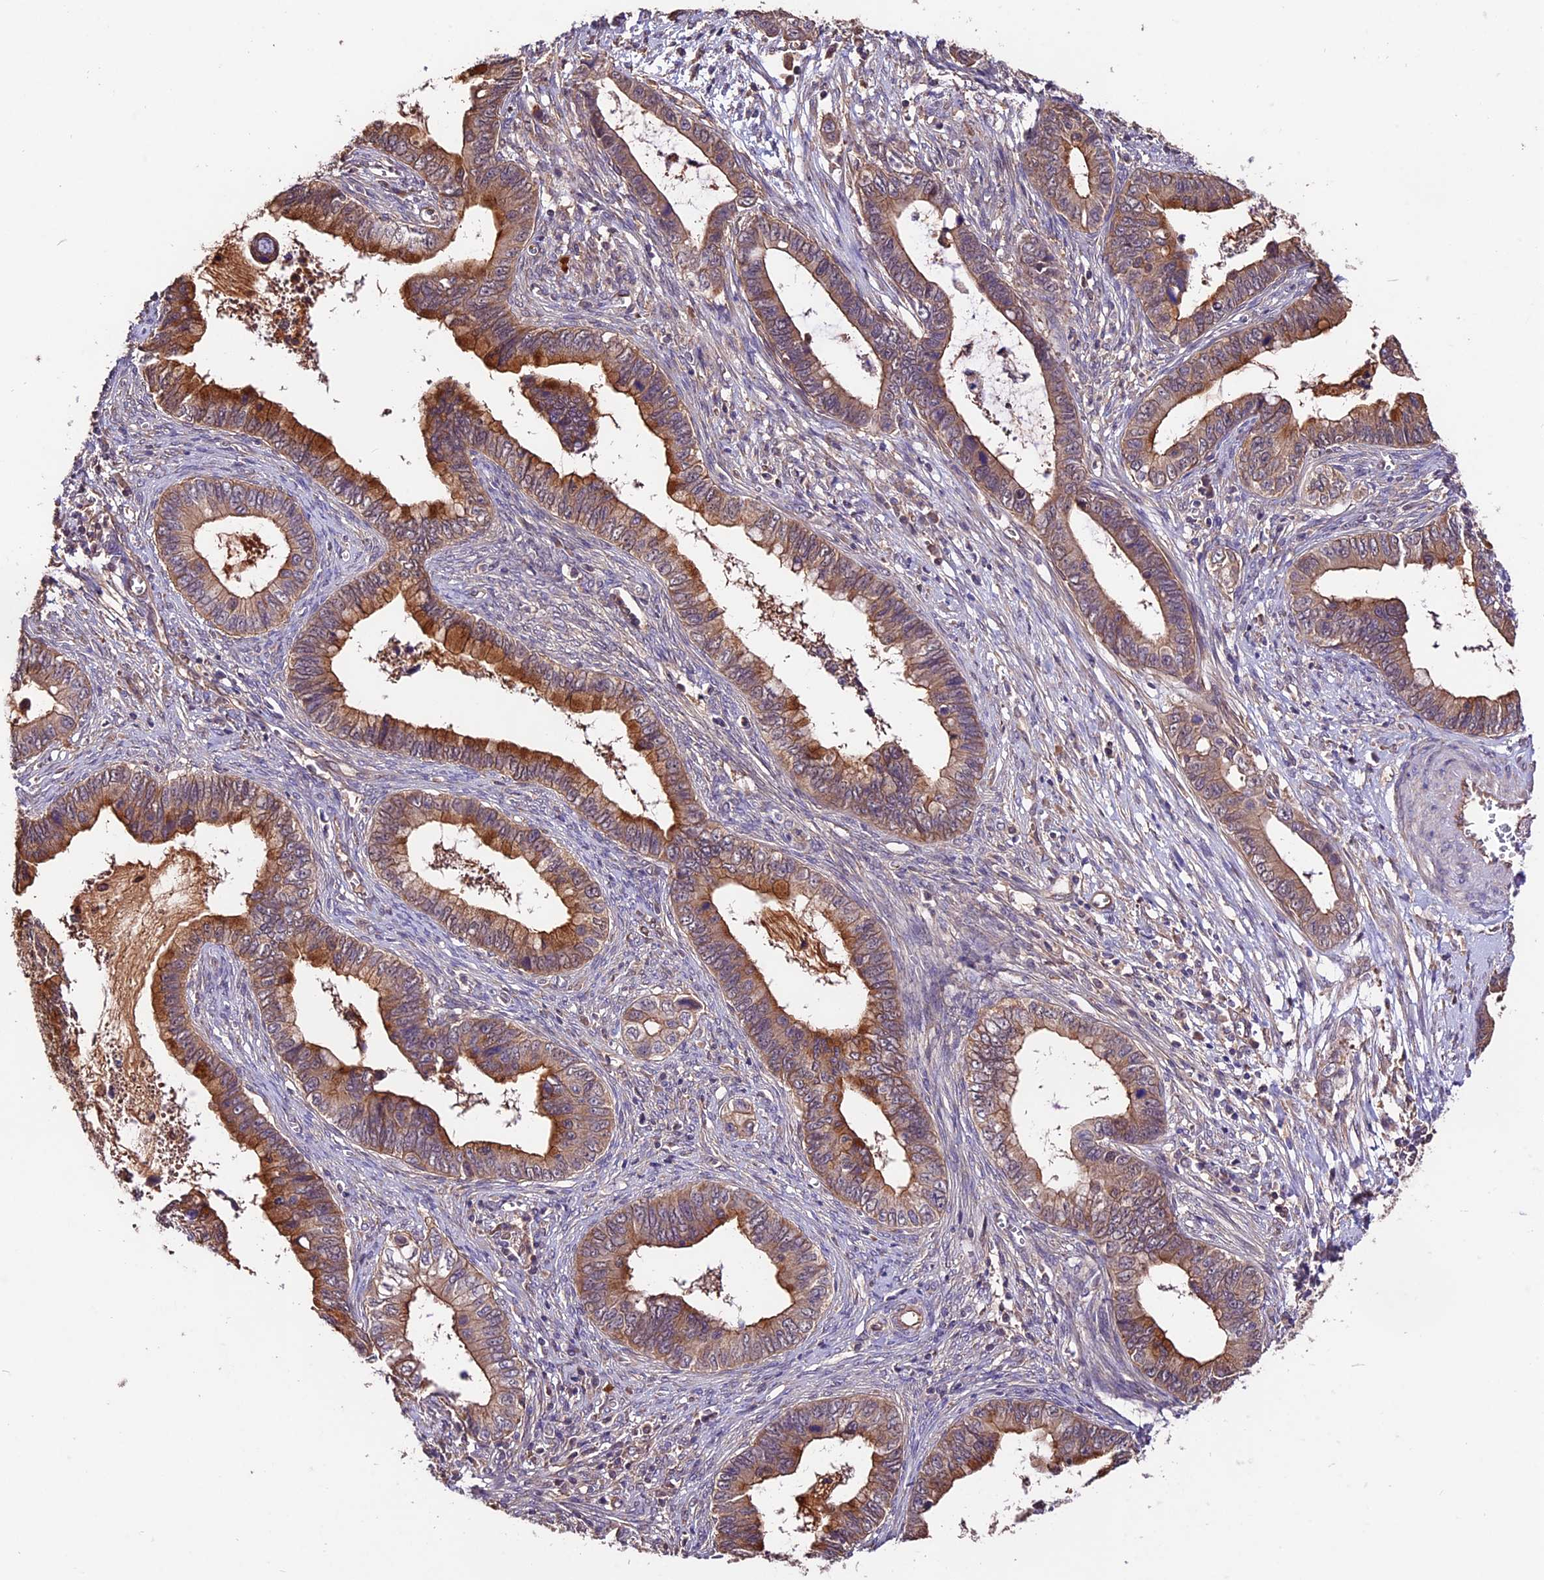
{"staining": {"intensity": "strong", "quantity": ">75%", "location": "cytoplasmic/membranous"}, "tissue": "cervical cancer", "cell_type": "Tumor cells", "image_type": "cancer", "snomed": [{"axis": "morphology", "description": "Adenocarcinoma, NOS"}, {"axis": "topography", "description": "Cervix"}], "caption": "Tumor cells reveal high levels of strong cytoplasmic/membranous expression in approximately >75% of cells in human cervical adenocarcinoma.", "gene": "CES3", "patient": {"sex": "female", "age": 44}}